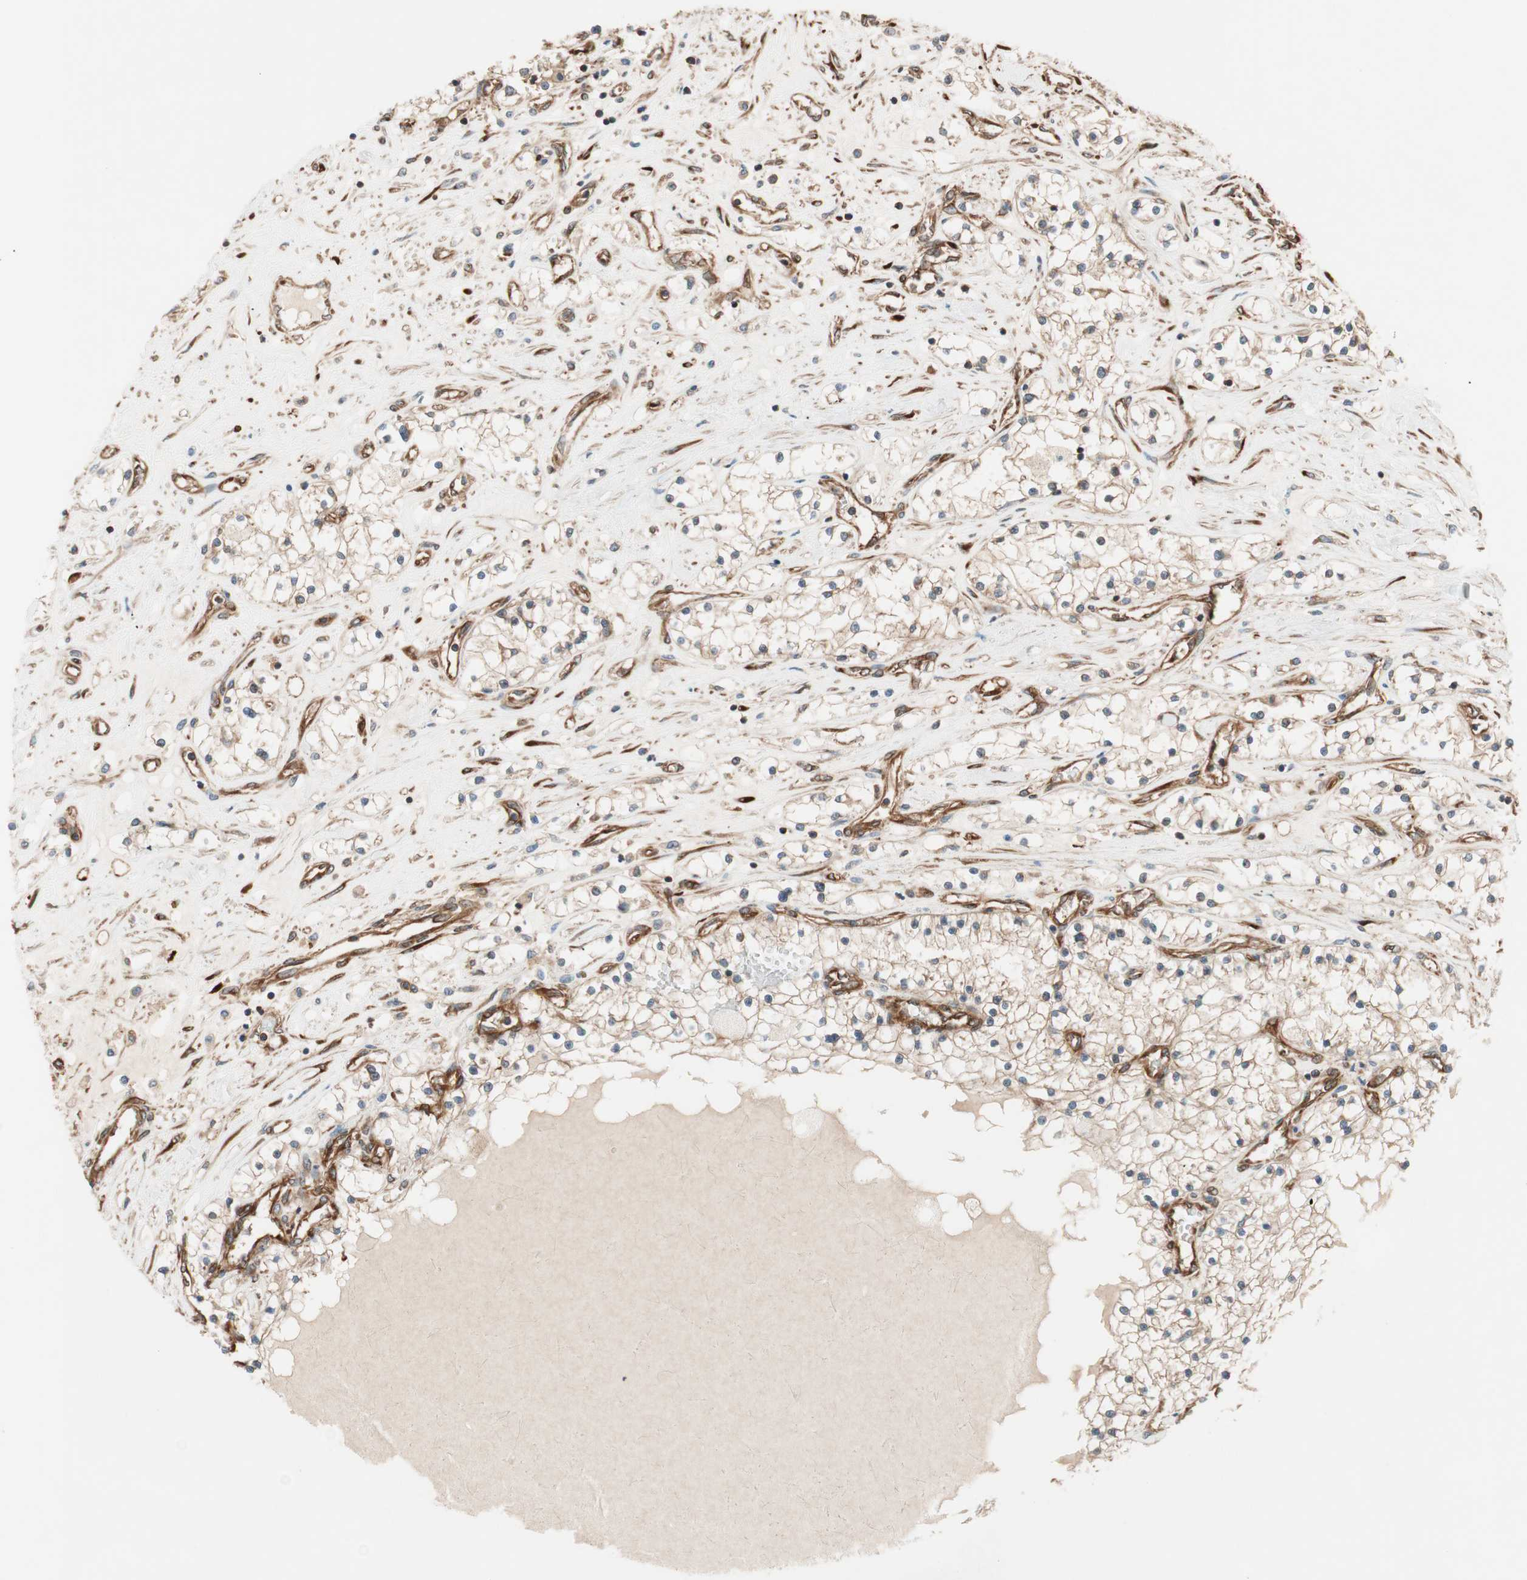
{"staining": {"intensity": "weak", "quantity": ">75%", "location": "cytoplasmic/membranous"}, "tissue": "renal cancer", "cell_type": "Tumor cells", "image_type": "cancer", "snomed": [{"axis": "morphology", "description": "Adenocarcinoma, NOS"}, {"axis": "topography", "description": "Kidney"}], "caption": "Protein expression analysis of human adenocarcinoma (renal) reveals weak cytoplasmic/membranous staining in approximately >75% of tumor cells.", "gene": "WASL", "patient": {"sex": "male", "age": 68}}